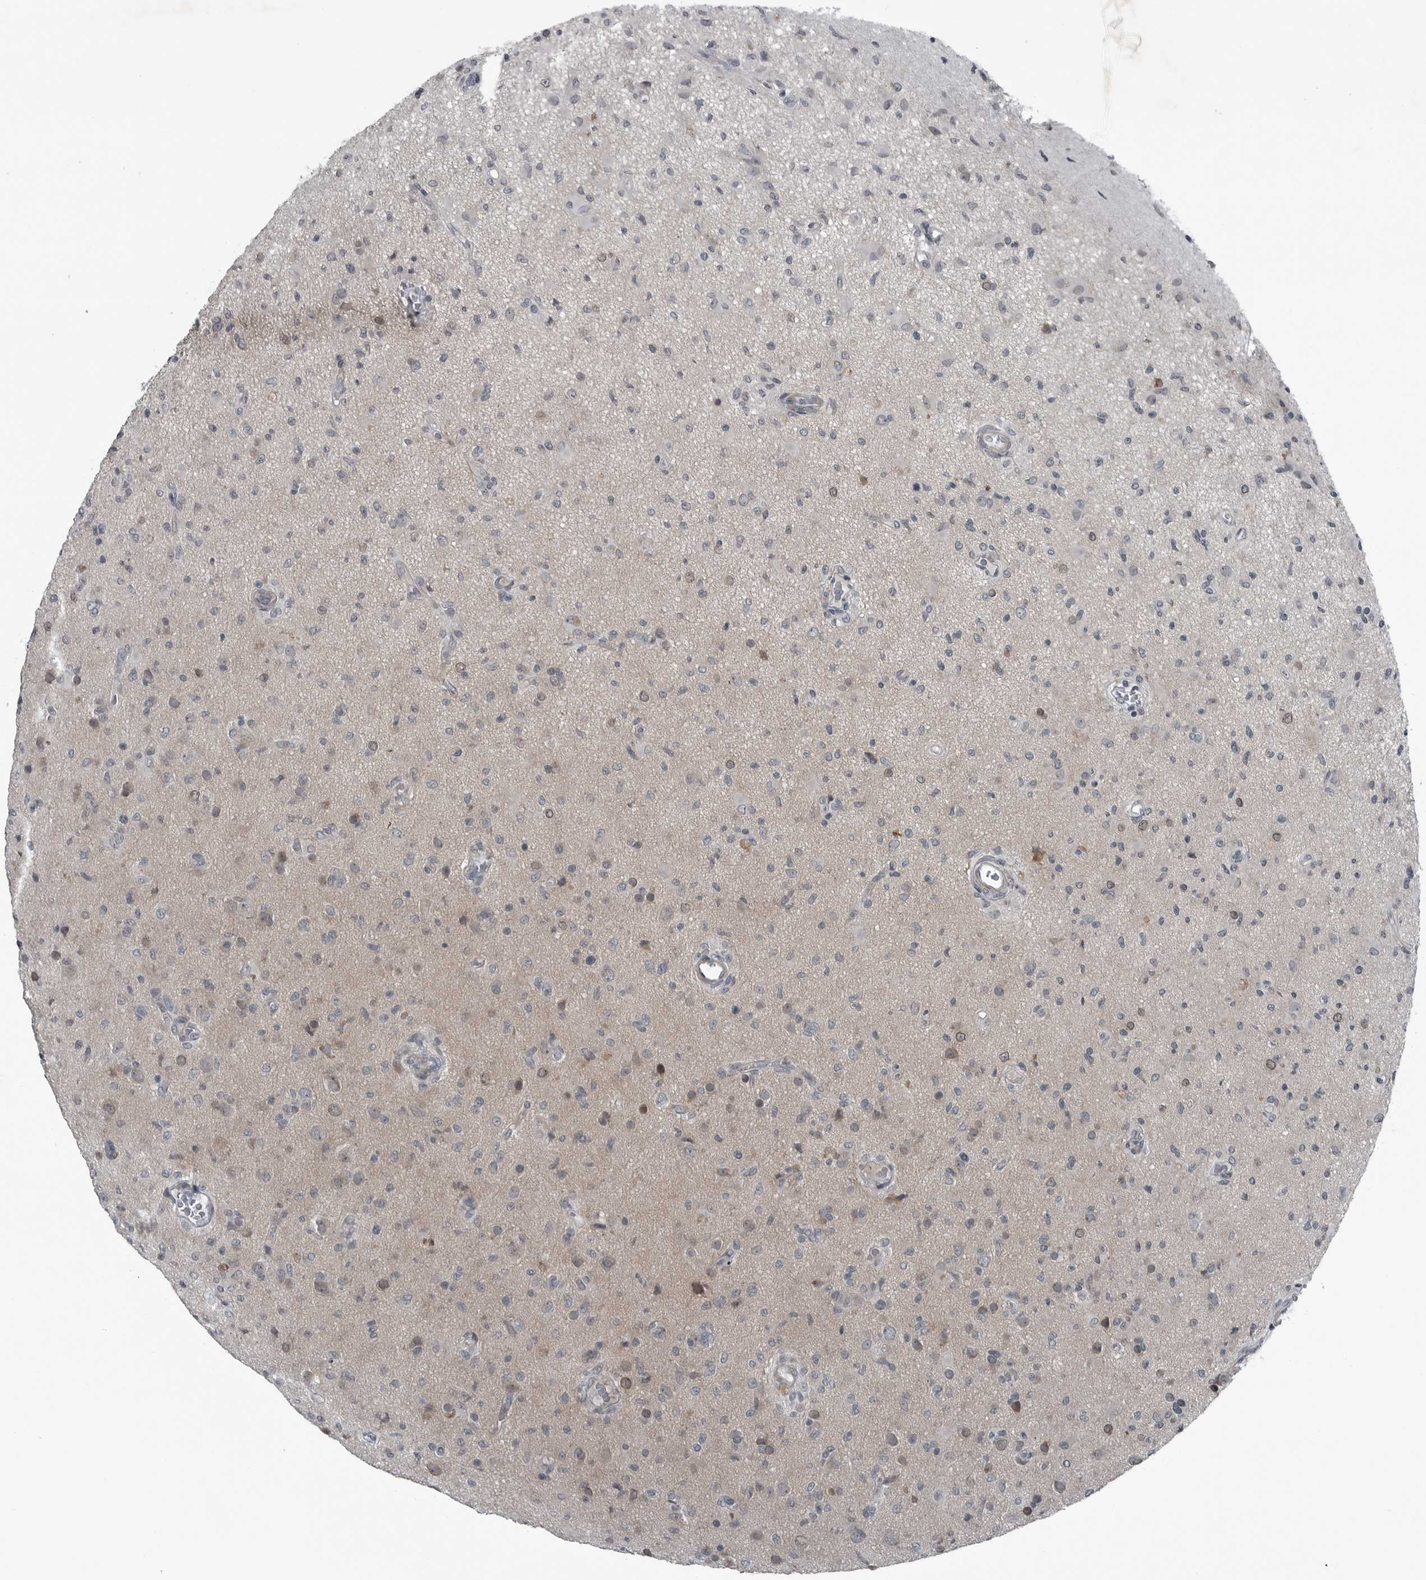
{"staining": {"intensity": "negative", "quantity": "none", "location": "none"}, "tissue": "glioma", "cell_type": "Tumor cells", "image_type": "cancer", "snomed": [{"axis": "morphology", "description": "Glioma, malignant, High grade"}, {"axis": "topography", "description": "Brain"}], "caption": "Immunohistochemical staining of human glioma exhibits no significant staining in tumor cells.", "gene": "DNAAF11", "patient": {"sex": "female", "age": 57}}